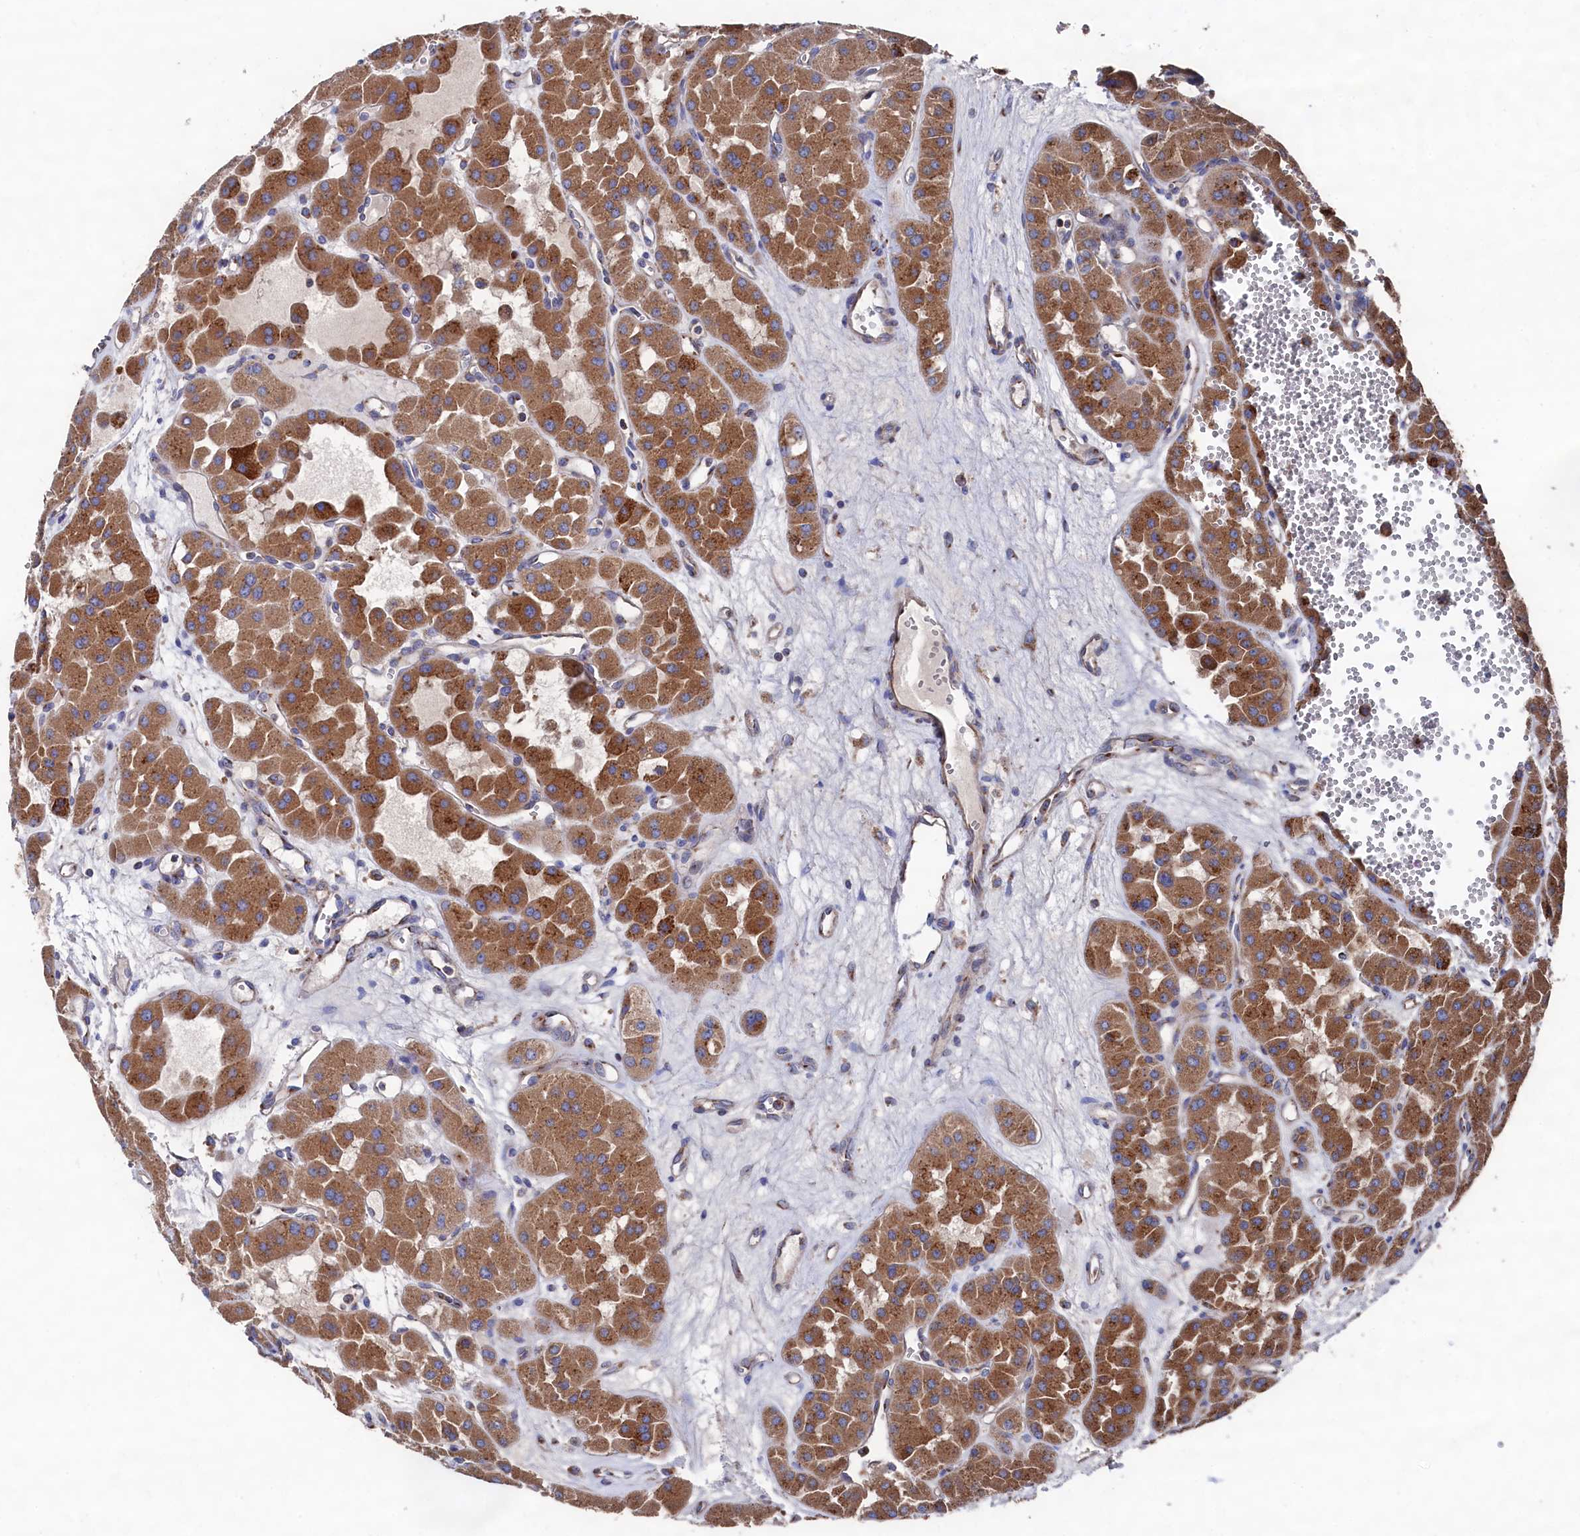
{"staining": {"intensity": "strong", "quantity": ">75%", "location": "cytoplasmic/membranous"}, "tissue": "renal cancer", "cell_type": "Tumor cells", "image_type": "cancer", "snomed": [{"axis": "morphology", "description": "Carcinoma, NOS"}, {"axis": "topography", "description": "Kidney"}], "caption": "Tumor cells show high levels of strong cytoplasmic/membranous expression in approximately >75% of cells in carcinoma (renal).", "gene": "PRRC1", "patient": {"sex": "female", "age": 75}}